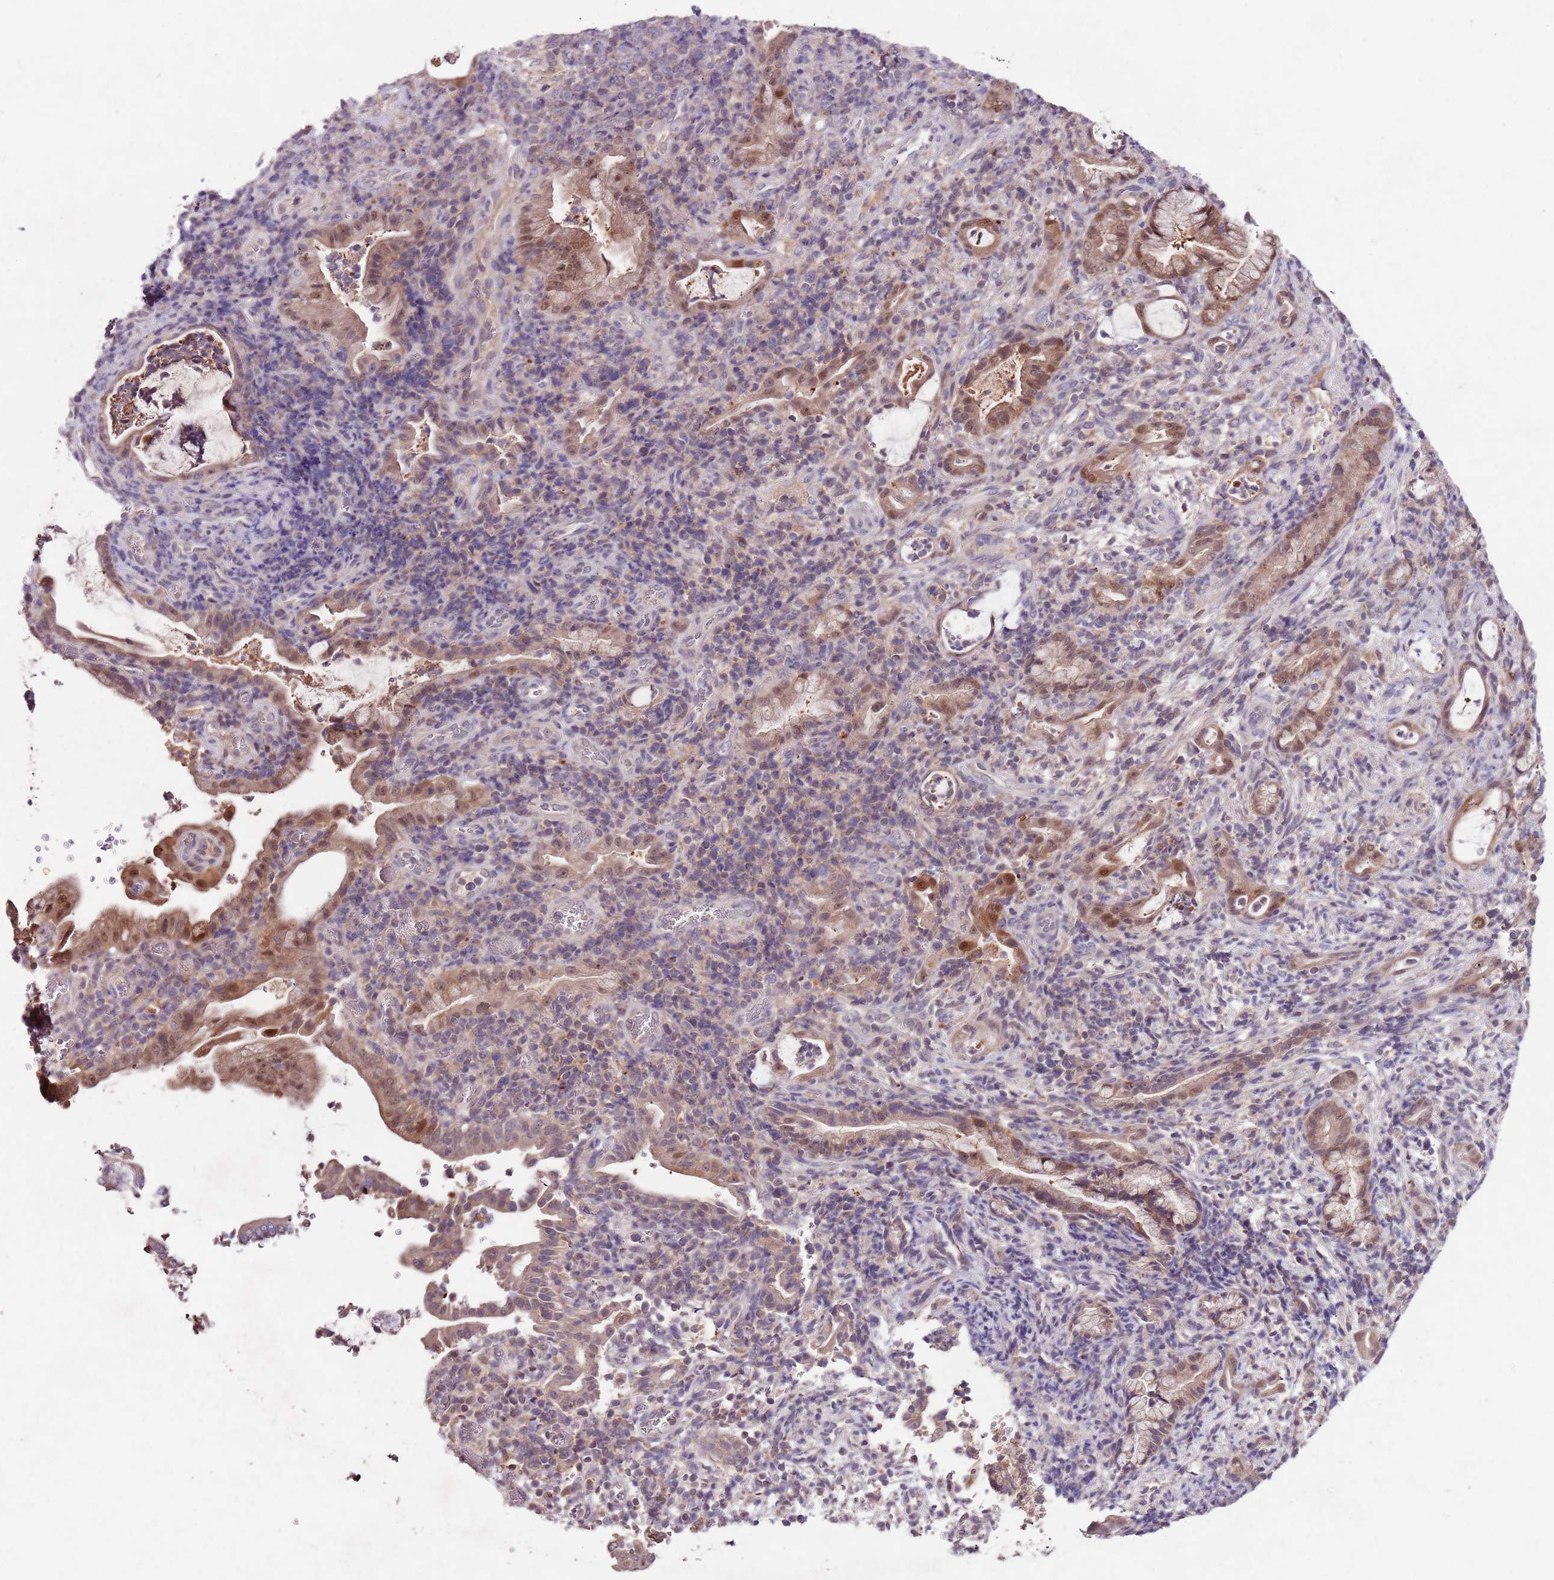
{"staining": {"intensity": "moderate", "quantity": ">75%", "location": "cytoplasmic/membranous,nuclear"}, "tissue": "pancreatic cancer", "cell_type": "Tumor cells", "image_type": "cancer", "snomed": [{"axis": "morphology", "description": "Normal tissue, NOS"}, {"axis": "morphology", "description": "Adenocarcinoma, NOS"}, {"axis": "topography", "description": "Pancreas"}], "caption": "Moderate cytoplasmic/membranous and nuclear protein expression is present in approximately >75% of tumor cells in pancreatic cancer. (Stains: DAB in brown, nuclei in blue, Microscopy: brightfield microscopy at high magnification).", "gene": "NRDE2", "patient": {"sex": "female", "age": 55}}